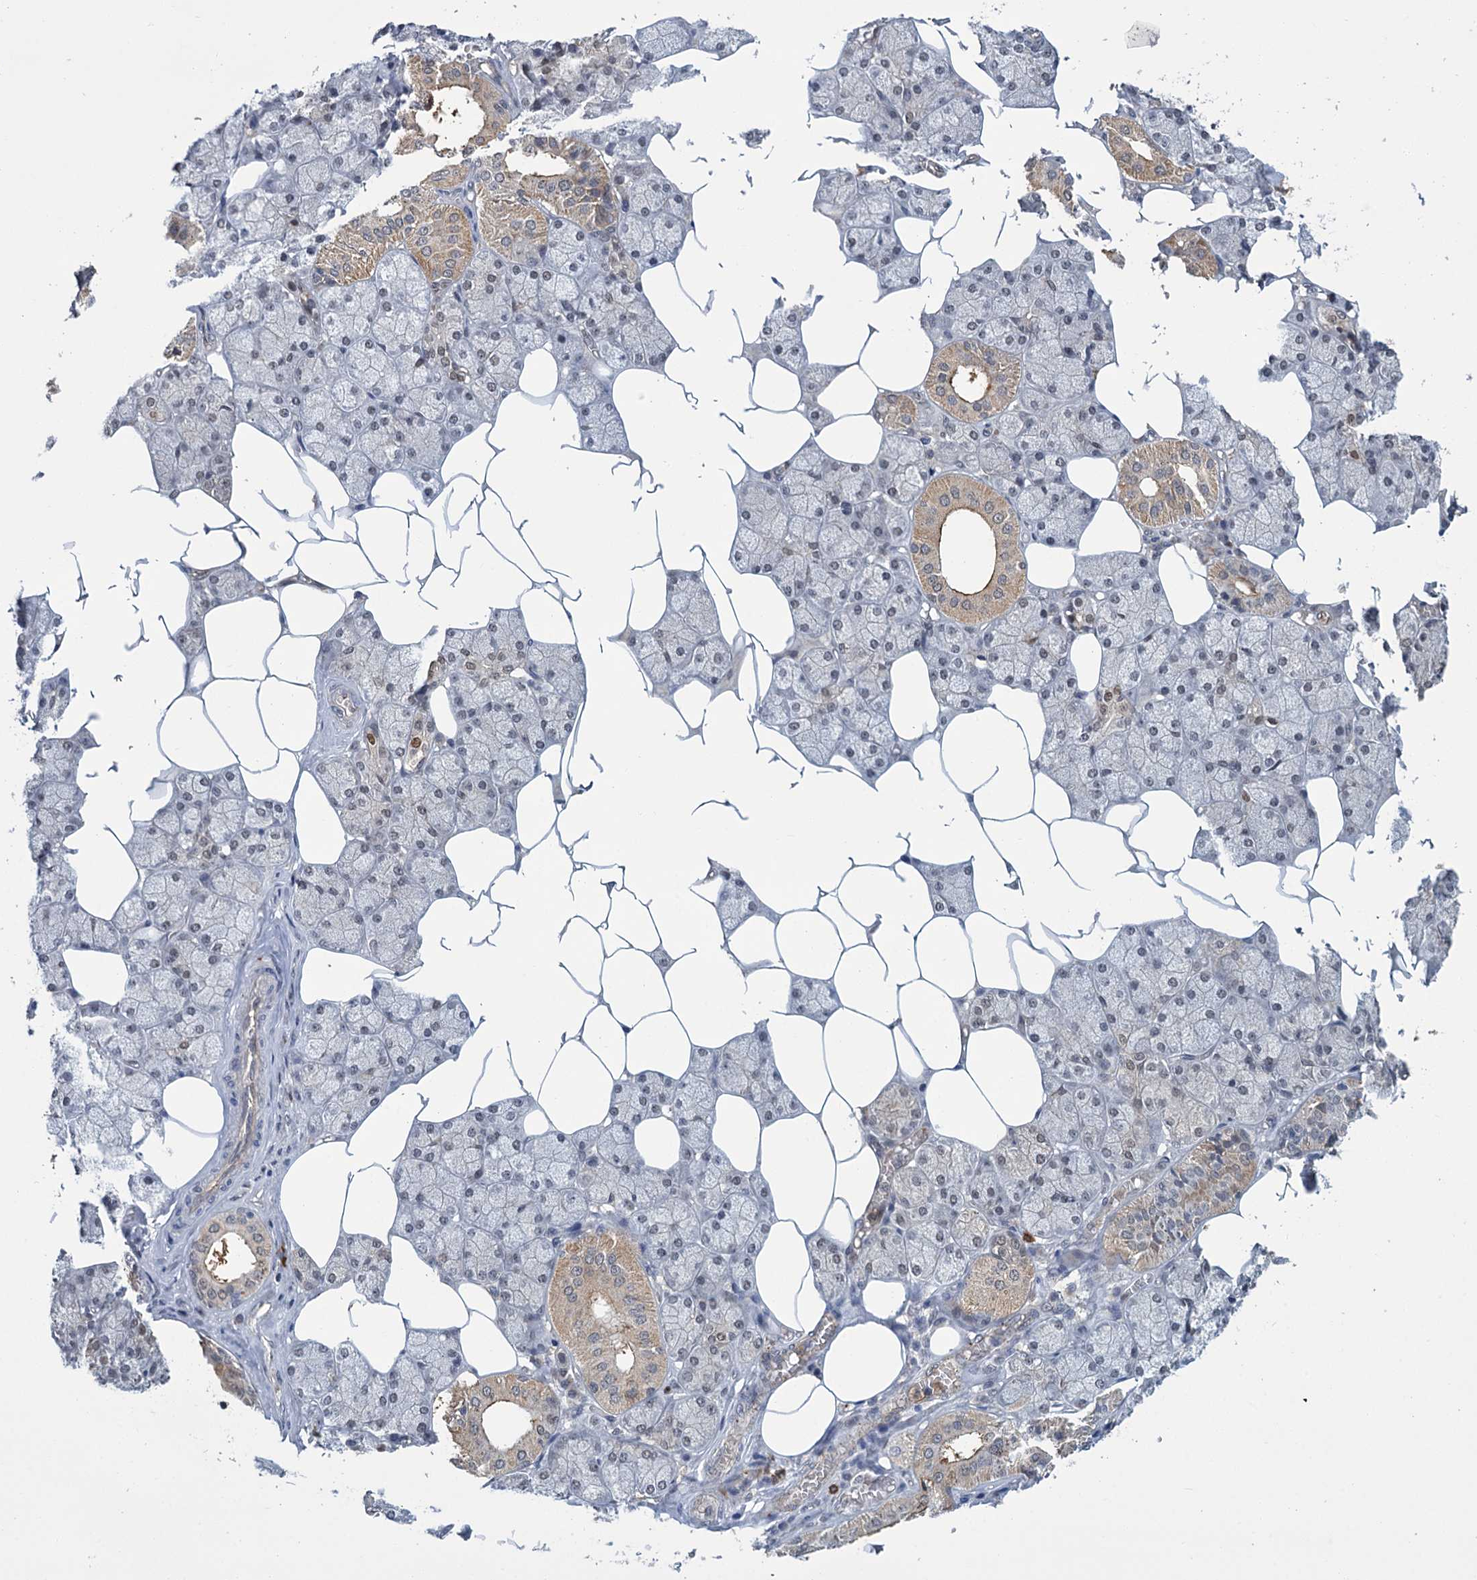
{"staining": {"intensity": "moderate", "quantity": "25%-75%", "location": "cytoplasmic/membranous,nuclear"}, "tissue": "salivary gland", "cell_type": "Glandular cells", "image_type": "normal", "snomed": [{"axis": "morphology", "description": "Normal tissue, NOS"}, {"axis": "topography", "description": "Salivary gland"}], "caption": "Glandular cells show moderate cytoplasmic/membranous,nuclear expression in about 25%-75% of cells in normal salivary gland. Immunohistochemistry stains the protein in brown and the nuclei are stained blue.", "gene": "KANSL2", "patient": {"sex": "male", "age": 62}}